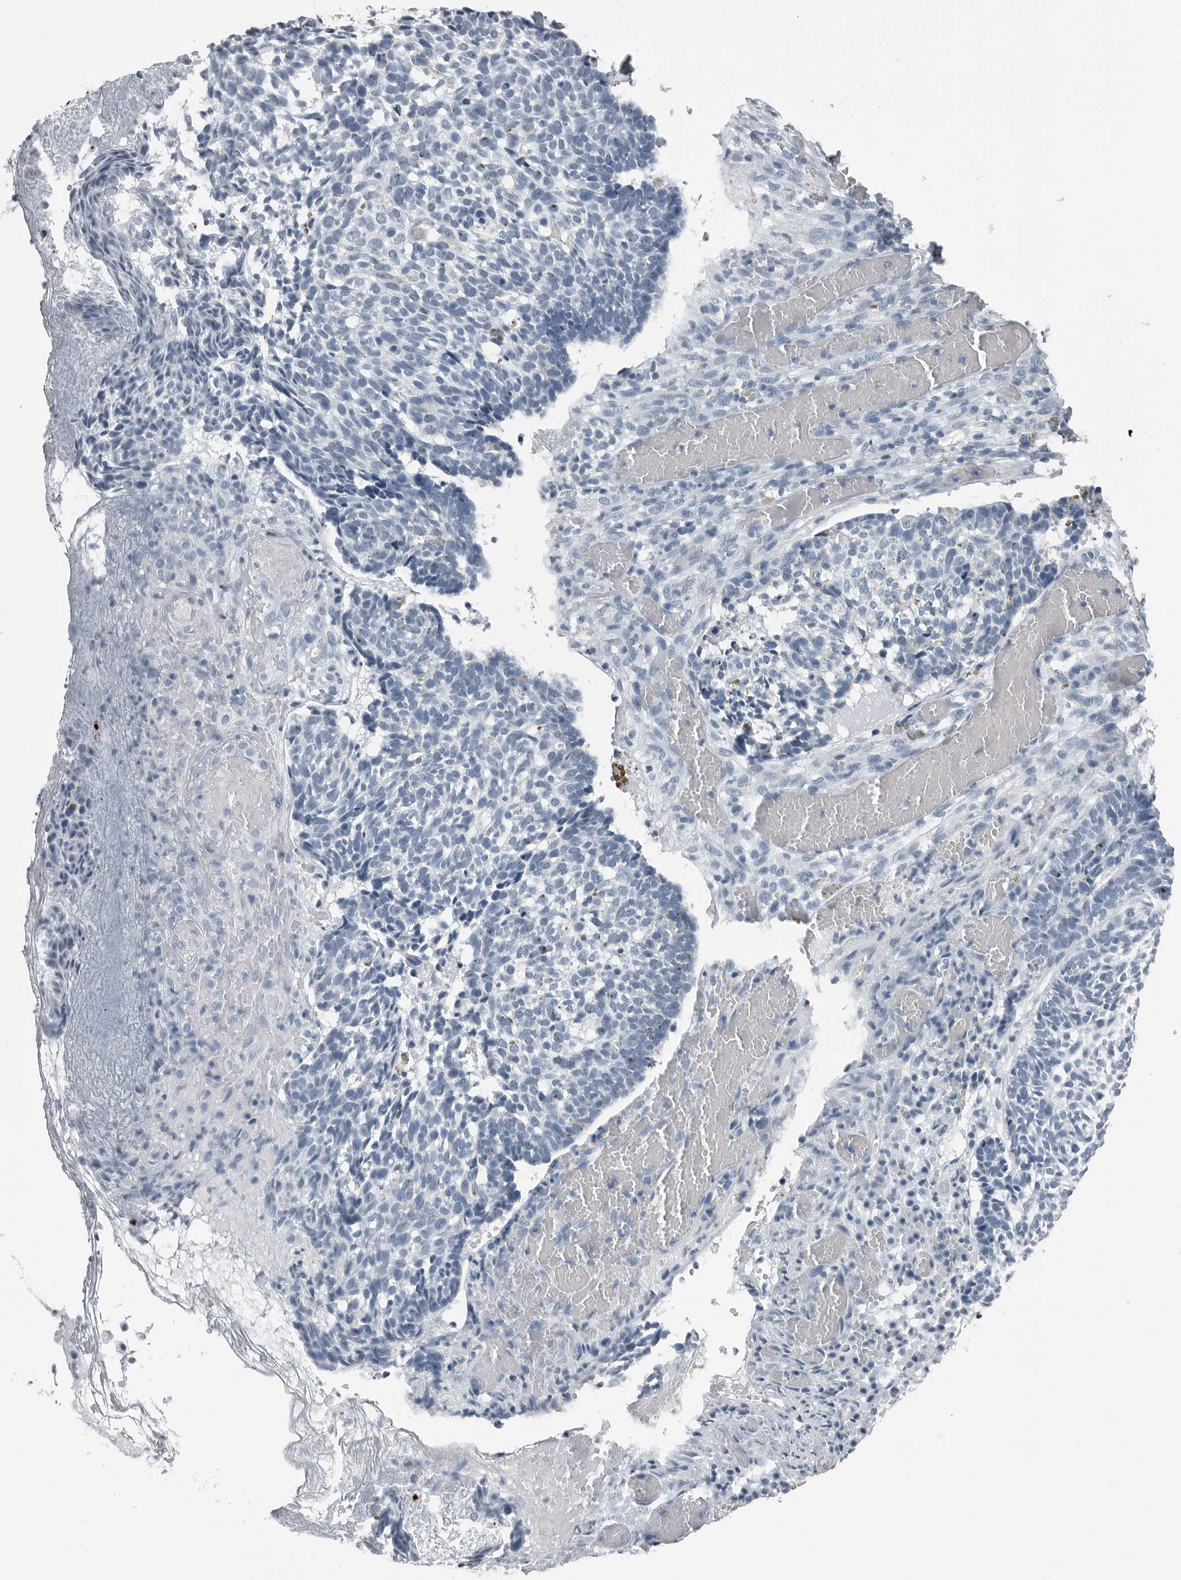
{"staining": {"intensity": "negative", "quantity": "none", "location": "none"}, "tissue": "skin cancer", "cell_type": "Tumor cells", "image_type": "cancer", "snomed": [{"axis": "morphology", "description": "Basal cell carcinoma"}, {"axis": "topography", "description": "Skin"}], "caption": "Skin cancer (basal cell carcinoma) stained for a protein using immunohistochemistry (IHC) displays no expression tumor cells.", "gene": "SPINK1", "patient": {"sex": "male", "age": 85}}